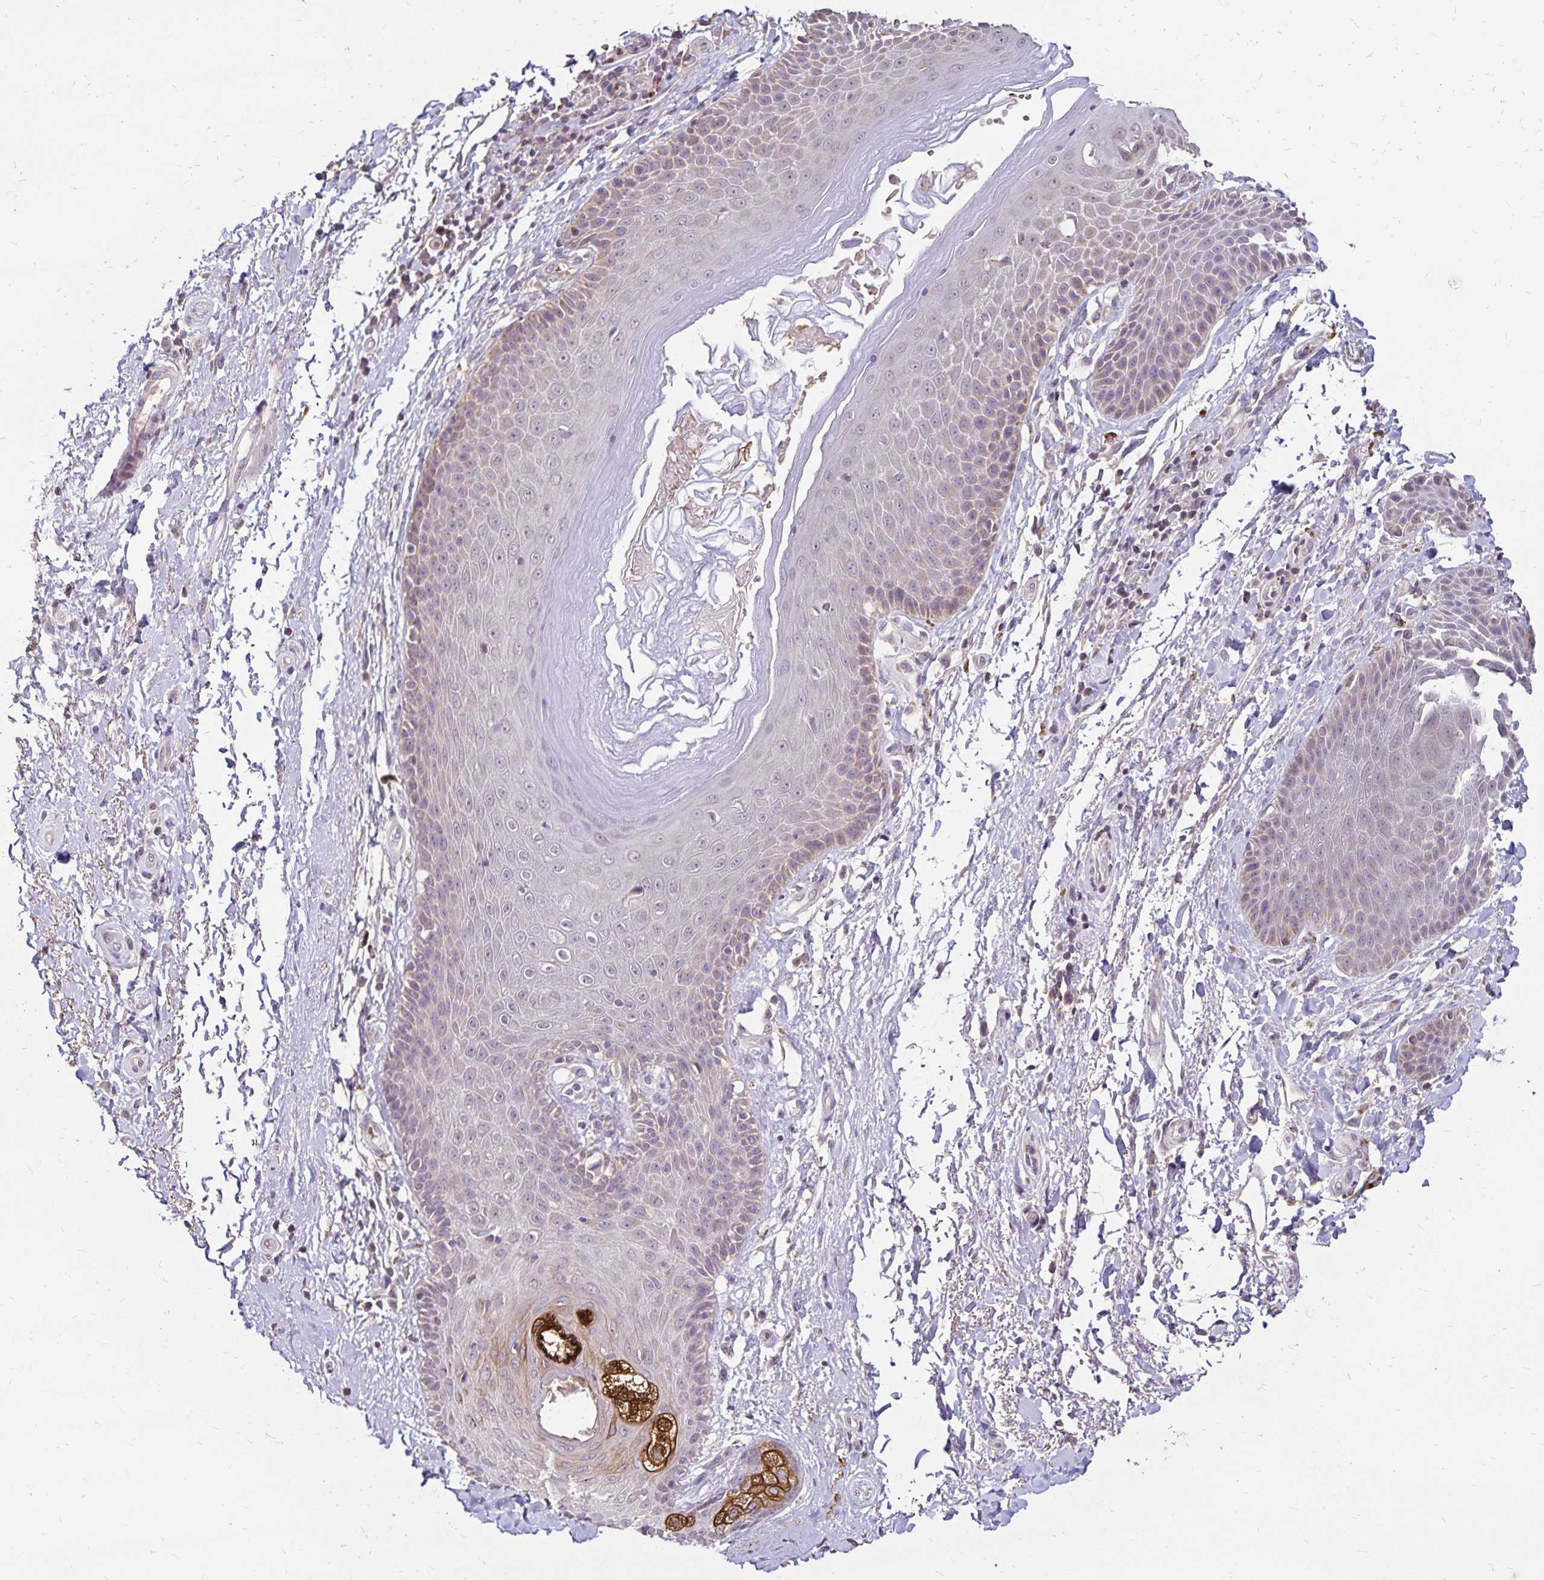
{"staining": {"intensity": "negative", "quantity": "none", "location": "none"}, "tissue": "adipose tissue", "cell_type": "Adipocytes", "image_type": "normal", "snomed": [{"axis": "morphology", "description": "Normal tissue, NOS"}, {"axis": "topography", "description": "Peripheral nerve tissue"}], "caption": "Human adipose tissue stained for a protein using immunohistochemistry shows no expression in adipocytes.", "gene": "EMC10", "patient": {"sex": "male", "age": 51}}